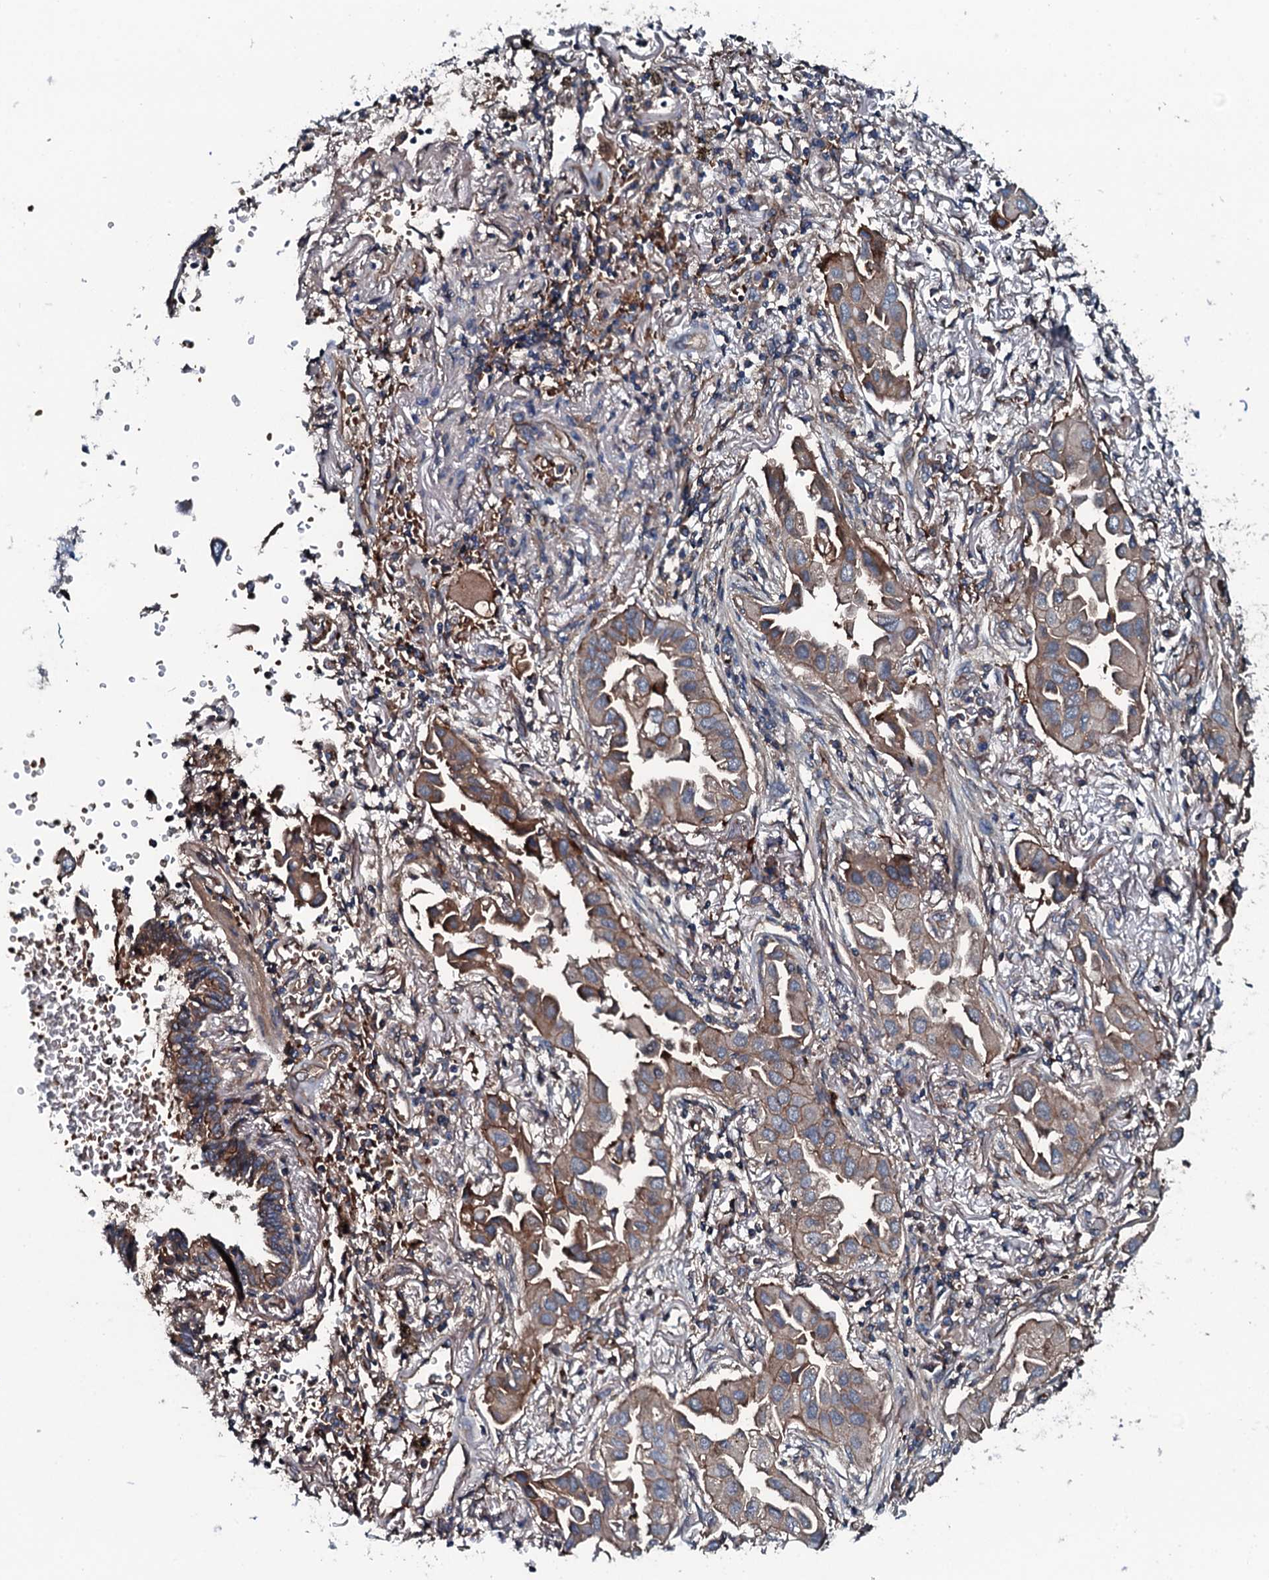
{"staining": {"intensity": "moderate", "quantity": "25%-75%", "location": "cytoplasmic/membranous"}, "tissue": "lung cancer", "cell_type": "Tumor cells", "image_type": "cancer", "snomed": [{"axis": "morphology", "description": "Adenocarcinoma, NOS"}, {"axis": "topography", "description": "Lung"}], "caption": "Human lung cancer (adenocarcinoma) stained with a brown dye reveals moderate cytoplasmic/membranous positive positivity in about 25%-75% of tumor cells.", "gene": "TRIM7", "patient": {"sex": "female", "age": 76}}